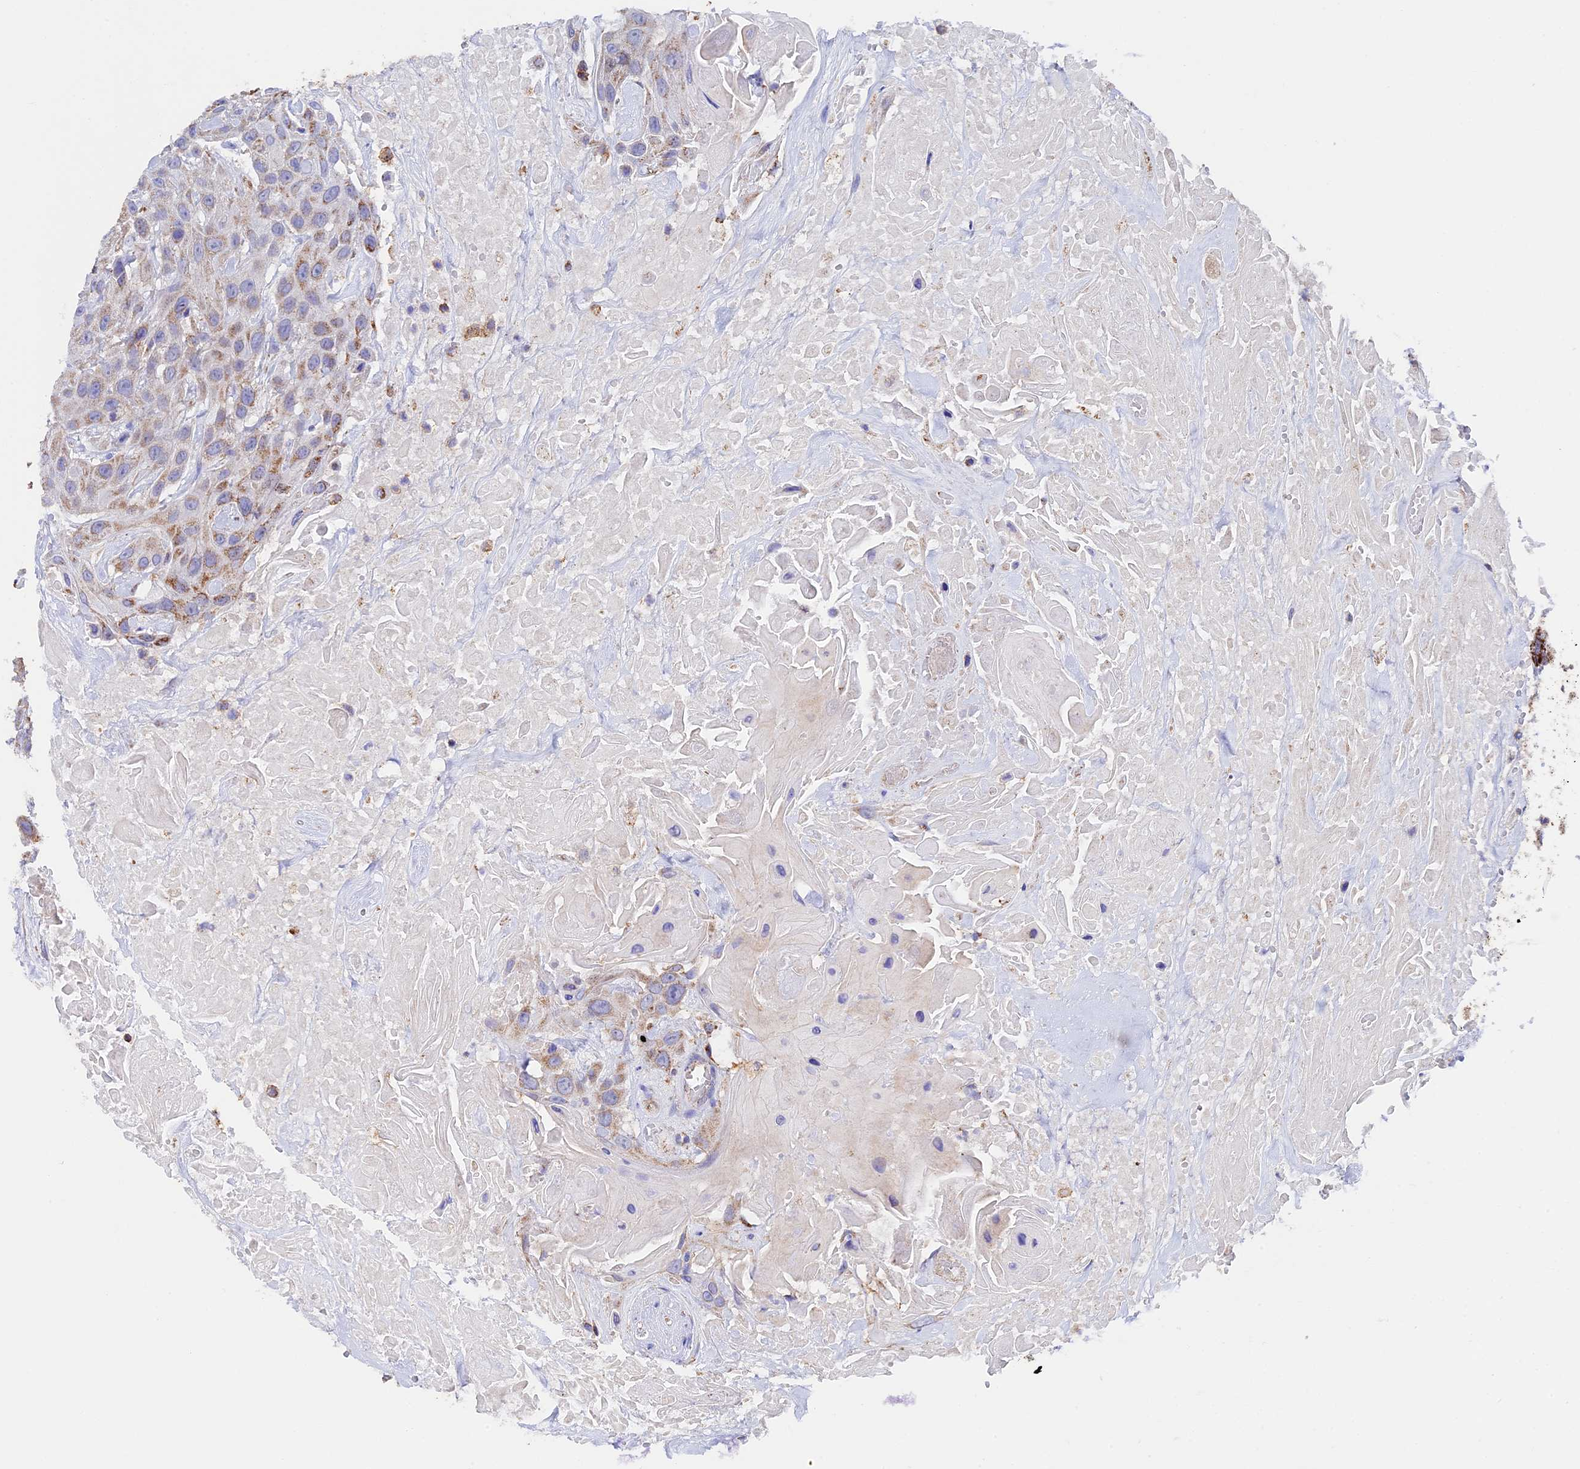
{"staining": {"intensity": "weak", "quantity": "25%-75%", "location": "cytoplasmic/membranous"}, "tissue": "head and neck cancer", "cell_type": "Tumor cells", "image_type": "cancer", "snomed": [{"axis": "morphology", "description": "Squamous cell carcinoma, NOS"}, {"axis": "topography", "description": "Head-Neck"}], "caption": "This histopathology image shows squamous cell carcinoma (head and neck) stained with IHC to label a protein in brown. The cytoplasmic/membranous of tumor cells show weak positivity for the protein. Nuclei are counter-stained blue.", "gene": "ADAT1", "patient": {"sex": "male", "age": 81}}